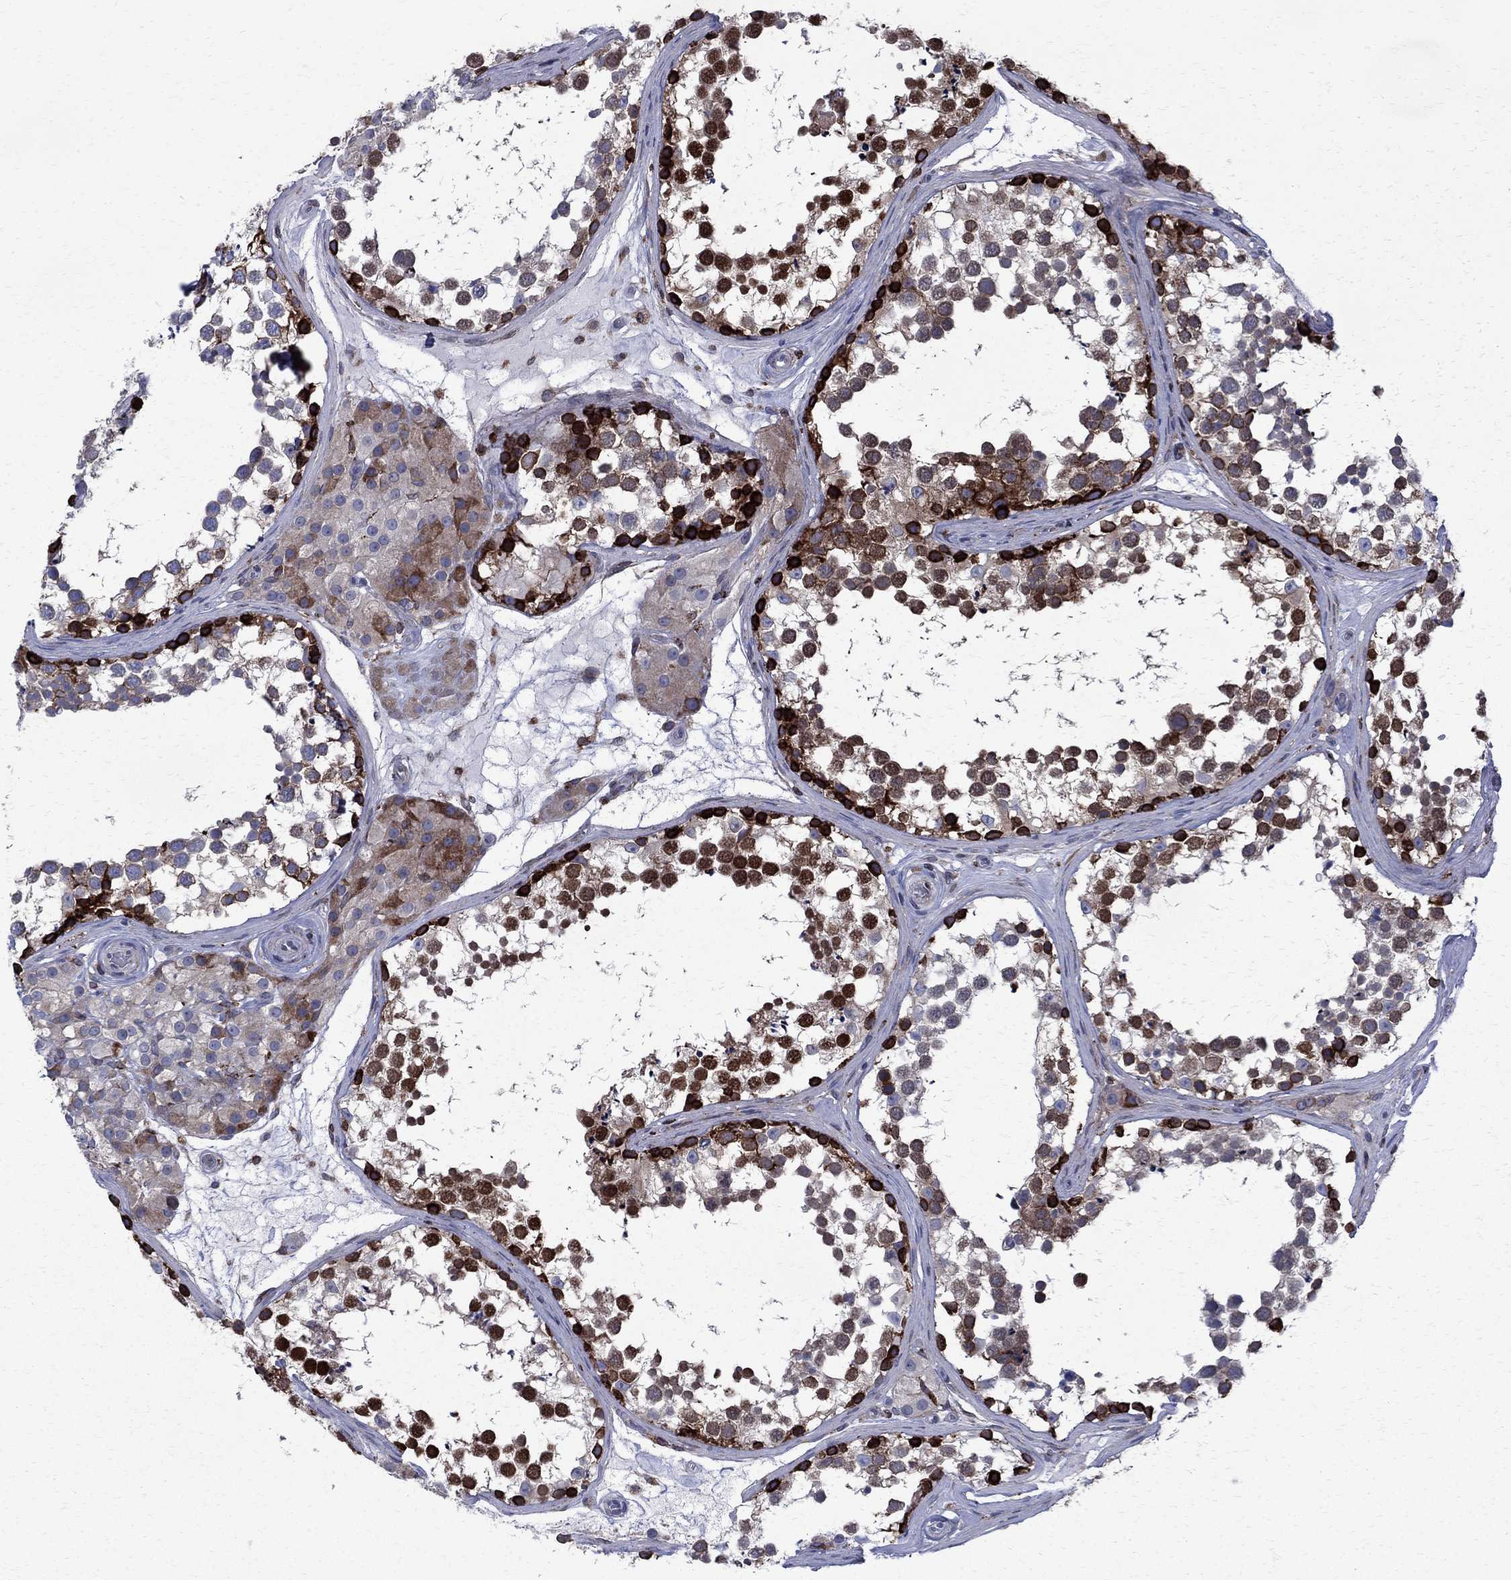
{"staining": {"intensity": "strong", "quantity": "<25%", "location": "cytoplasmic/membranous,nuclear"}, "tissue": "testis", "cell_type": "Cells in seminiferous ducts", "image_type": "normal", "snomed": [{"axis": "morphology", "description": "Normal tissue, NOS"}, {"axis": "morphology", "description": "Seminoma, NOS"}, {"axis": "topography", "description": "Testis"}], "caption": "Protein expression by IHC reveals strong cytoplasmic/membranous,nuclear positivity in about <25% of cells in seminiferous ducts in normal testis.", "gene": "CAB39L", "patient": {"sex": "male", "age": 65}}